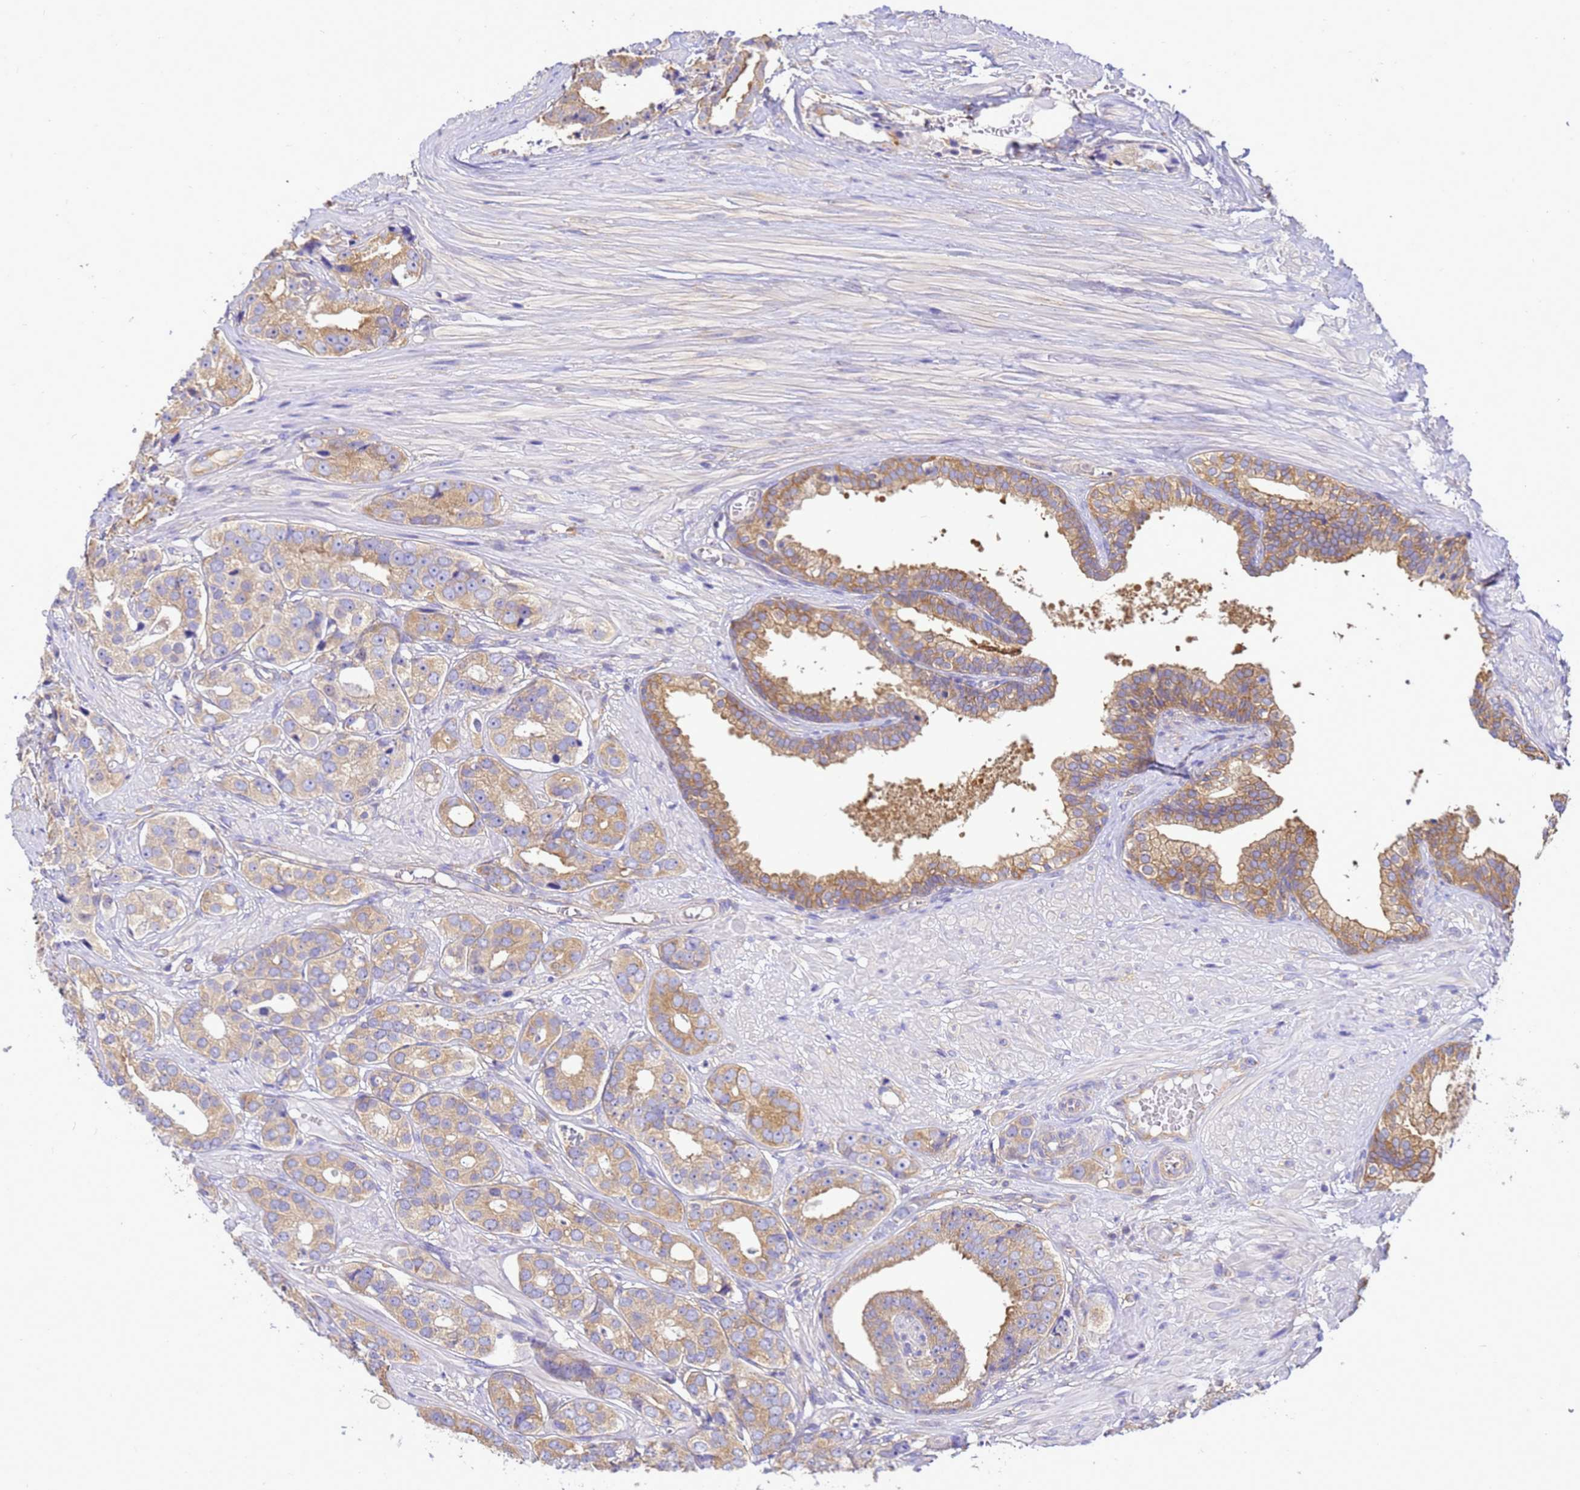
{"staining": {"intensity": "weak", "quantity": ">75%", "location": "cytoplasmic/membranous"}, "tissue": "prostate cancer", "cell_type": "Tumor cells", "image_type": "cancer", "snomed": [{"axis": "morphology", "description": "Adenocarcinoma, High grade"}, {"axis": "topography", "description": "Prostate"}], "caption": "Adenocarcinoma (high-grade) (prostate) was stained to show a protein in brown. There is low levels of weak cytoplasmic/membranous positivity in approximately >75% of tumor cells.", "gene": "NARS1", "patient": {"sex": "male", "age": 71}}